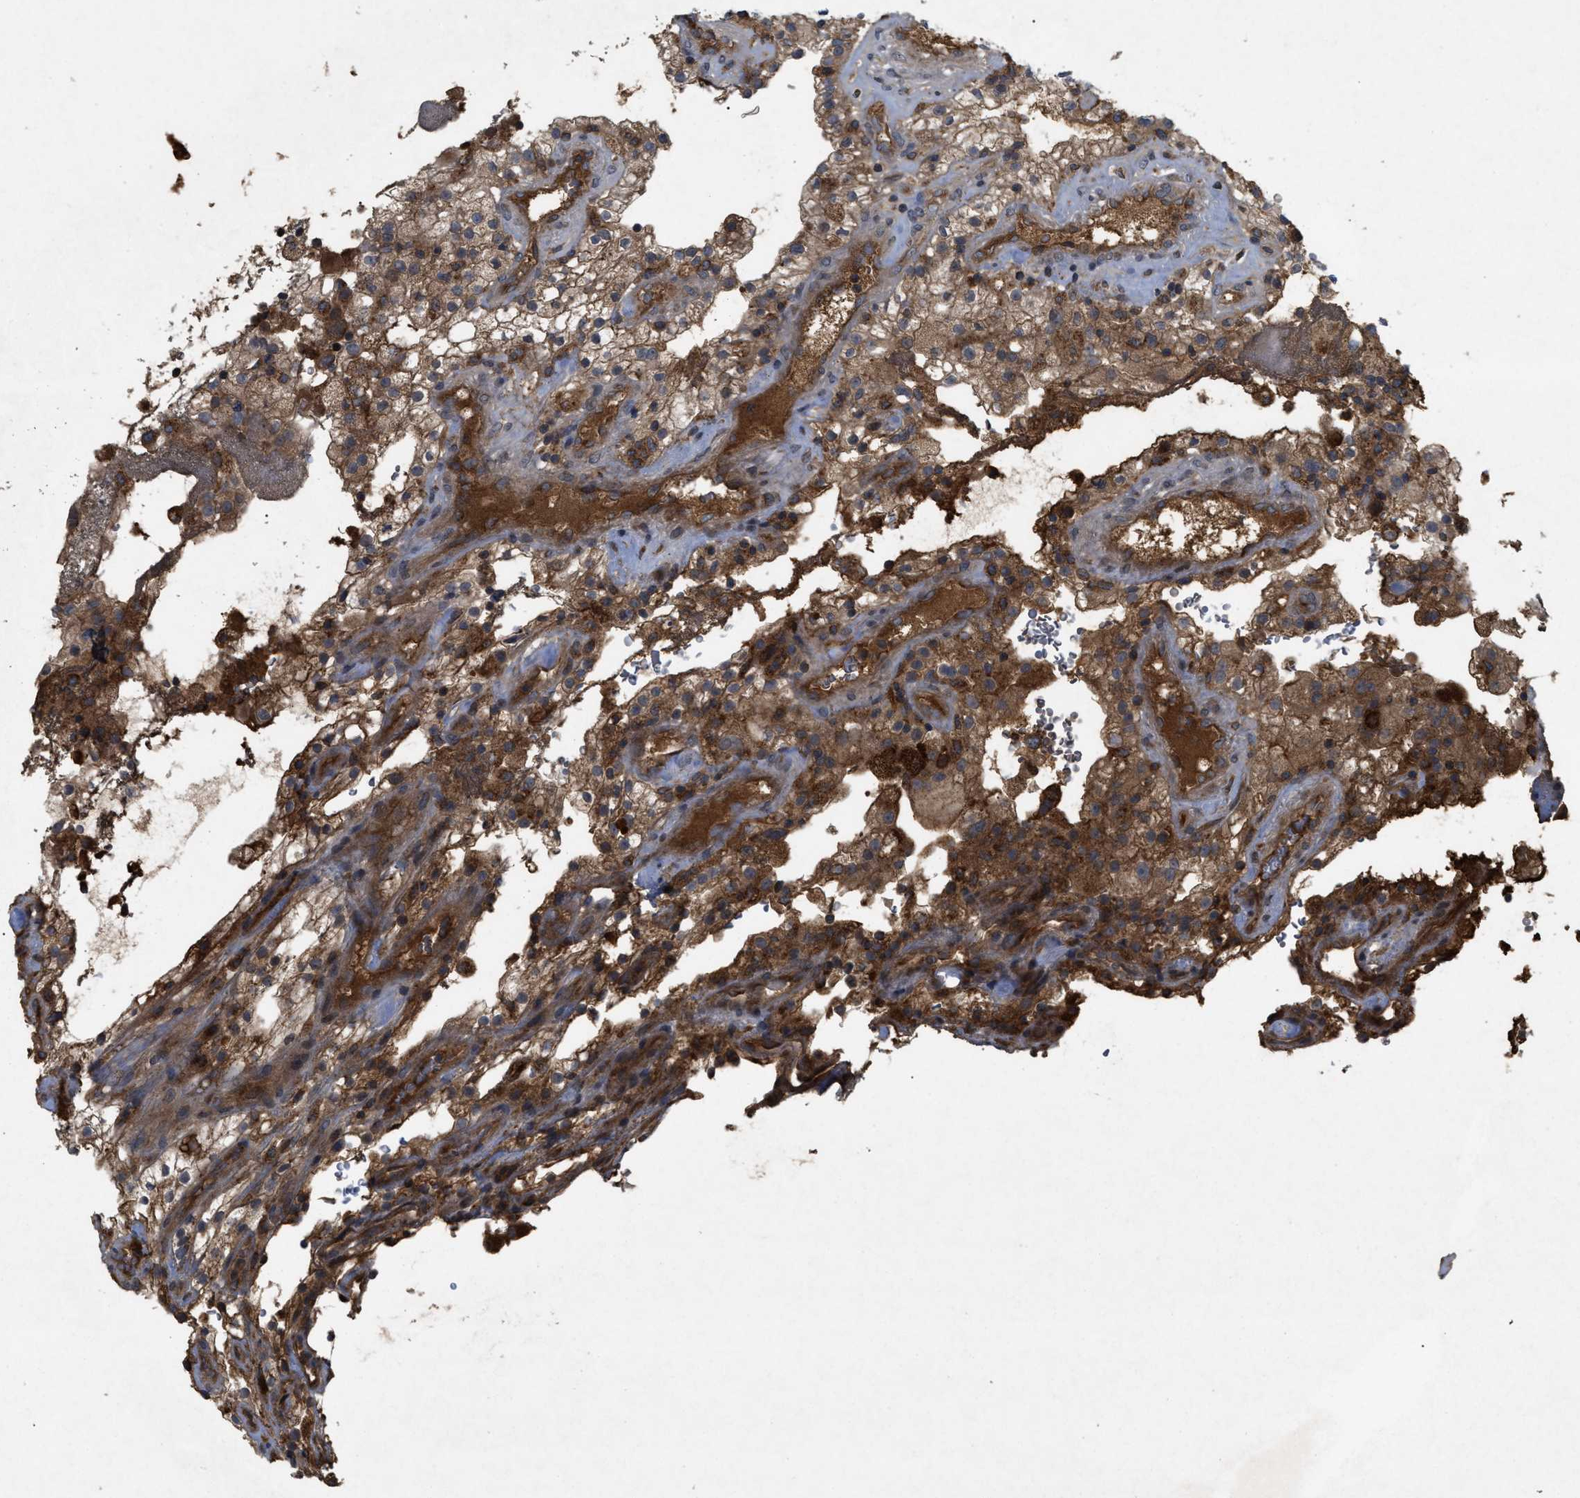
{"staining": {"intensity": "moderate", "quantity": ">75%", "location": "cytoplasmic/membranous"}, "tissue": "renal cancer", "cell_type": "Tumor cells", "image_type": "cancer", "snomed": [{"axis": "morphology", "description": "Adenocarcinoma, NOS"}, {"axis": "topography", "description": "Kidney"}], "caption": "Tumor cells demonstrate moderate cytoplasmic/membranous expression in approximately >75% of cells in renal cancer.", "gene": "RAB2A", "patient": {"sex": "female", "age": 52}}